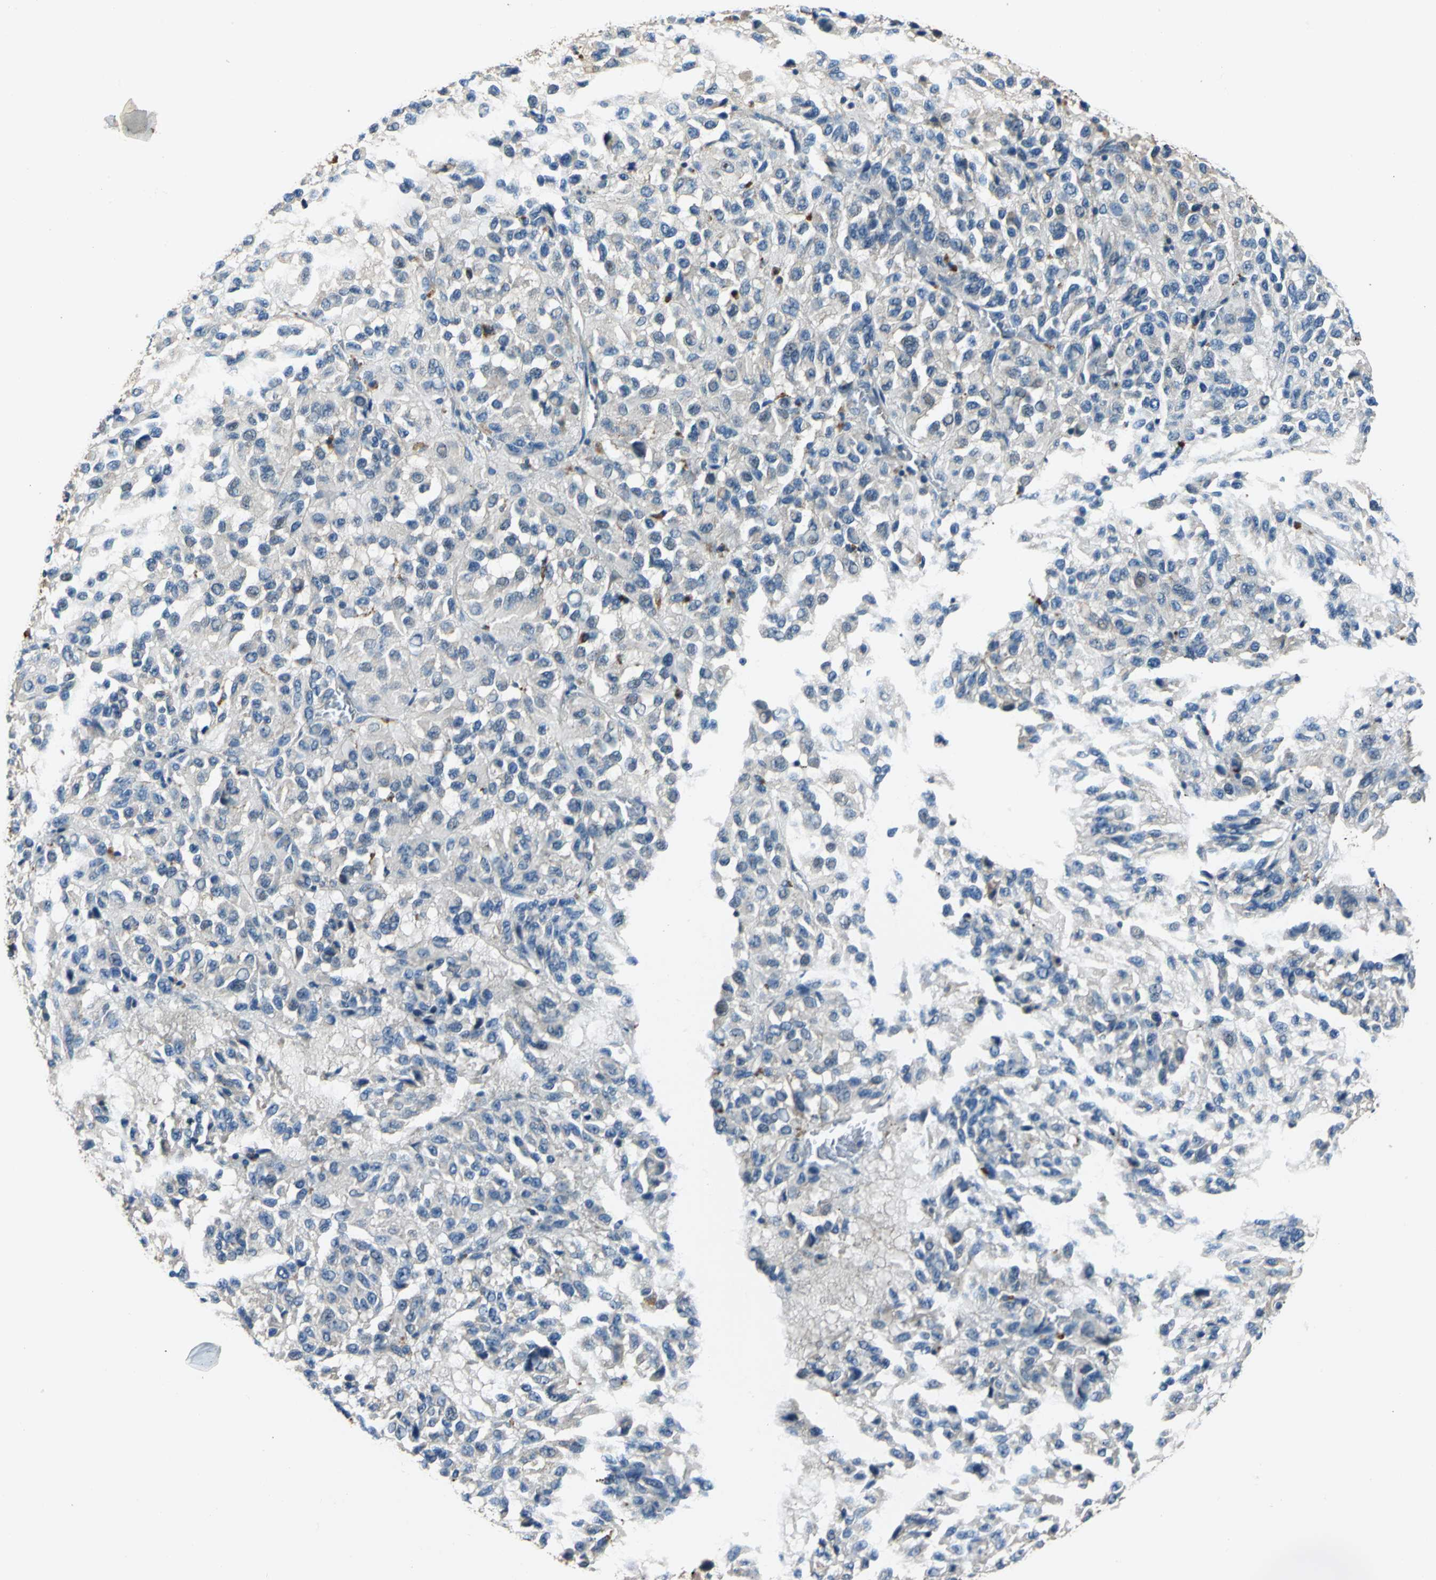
{"staining": {"intensity": "weak", "quantity": "<25%", "location": "cytoplasmic/membranous"}, "tissue": "melanoma", "cell_type": "Tumor cells", "image_type": "cancer", "snomed": [{"axis": "morphology", "description": "Malignant melanoma, Metastatic site"}, {"axis": "topography", "description": "Lung"}], "caption": "The micrograph shows no staining of tumor cells in melanoma.", "gene": "DDX3Y", "patient": {"sex": "male", "age": 64}}